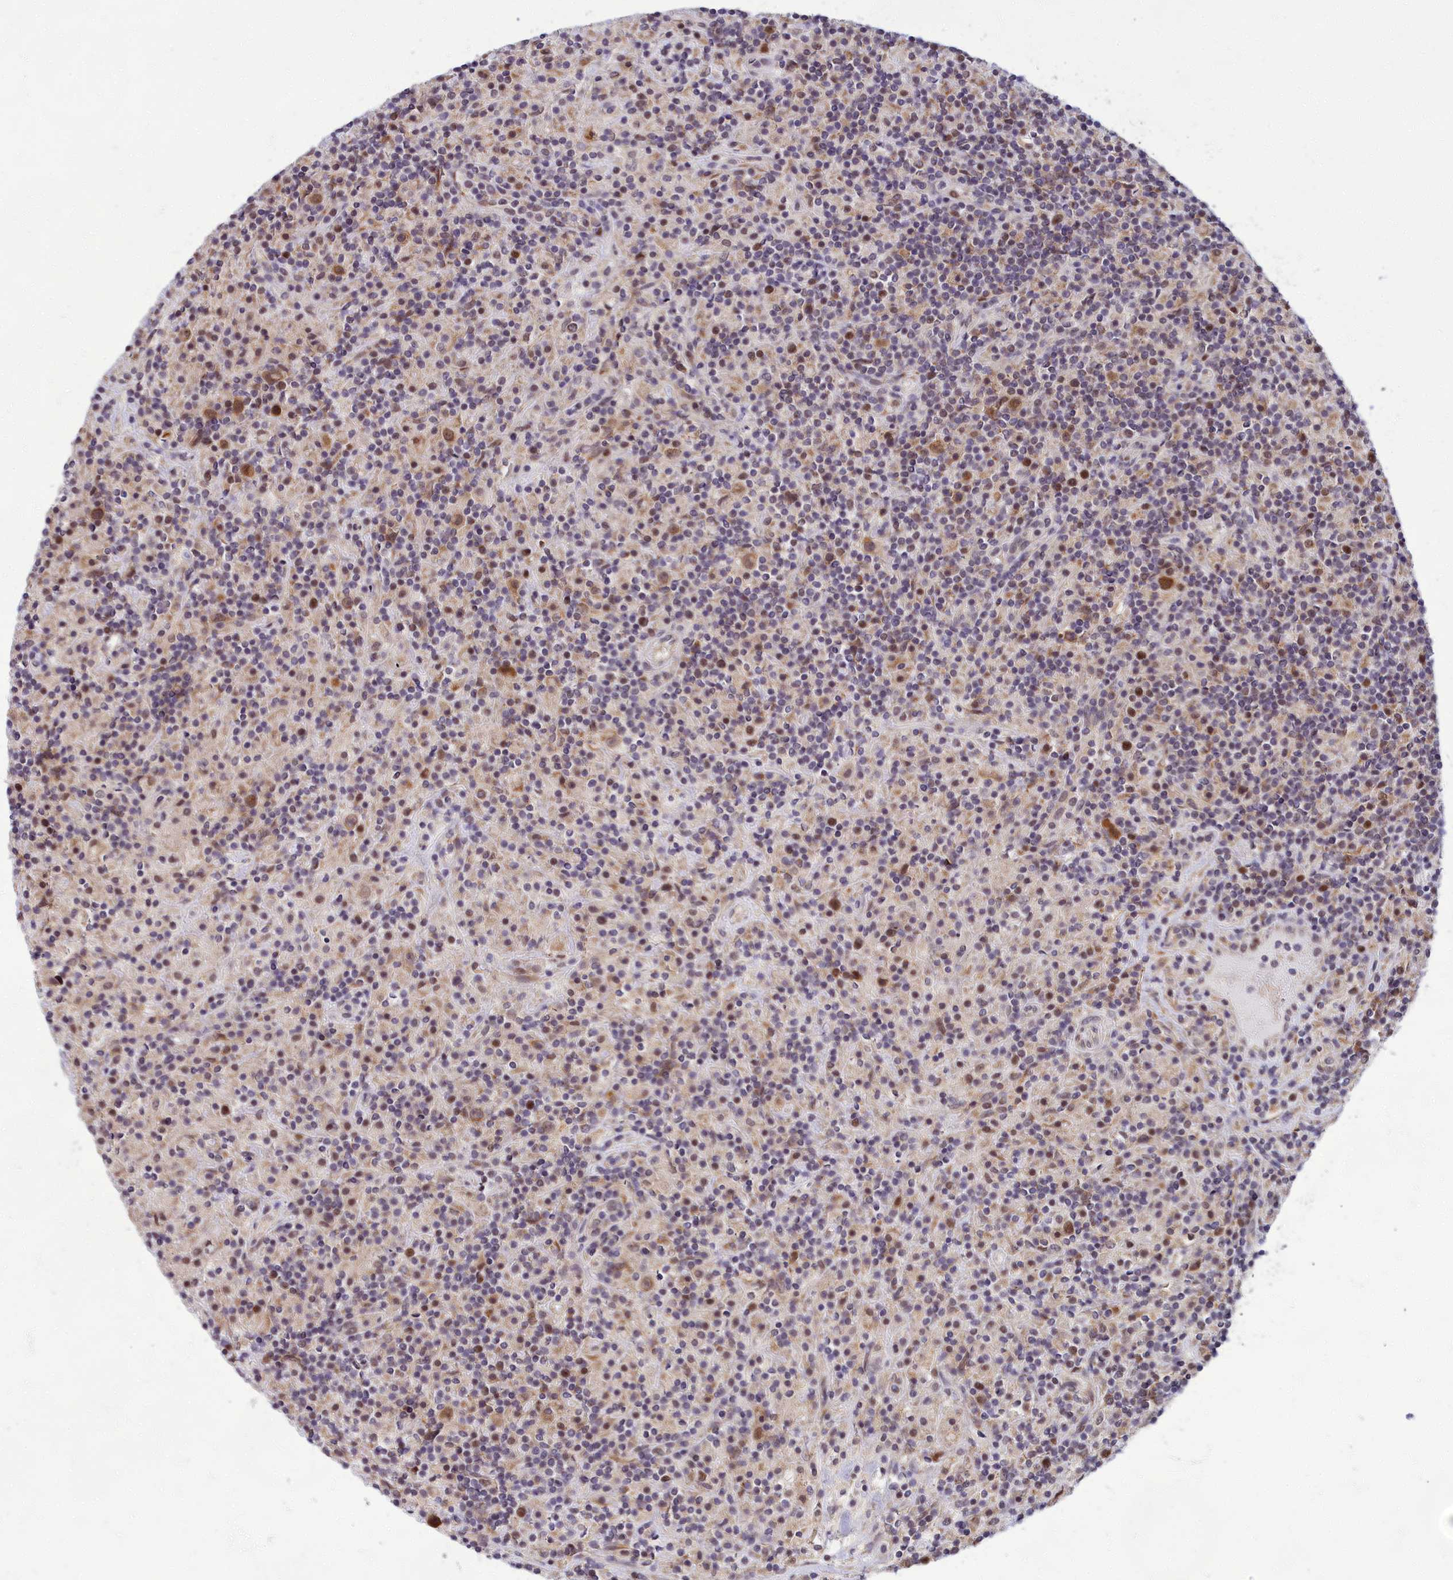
{"staining": {"intensity": "moderate", "quantity": ">75%", "location": "cytoplasmic/membranous,nuclear"}, "tissue": "lymphoma", "cell_type": "Tumor cells", "image_type": "cancer", "snomed": [{"axis": "morphology", "description": "Hodgkin's disease, NOS"}, {"axis": "topography", "description": "Lymph node"}], "caption": "Tumor cells show medium levels of moderate cytoplasmic/membranous and nuclear expression in about >75% of cells in Hodgkin's disease. The staining was performed using DAB (3,3'-diaminobenzidine), with brown indicating positive protein expression. Nuclei are stained blue with hematoxylin.", "gene": "EARS2", "patient": {"sex": "male", "age": 70}}